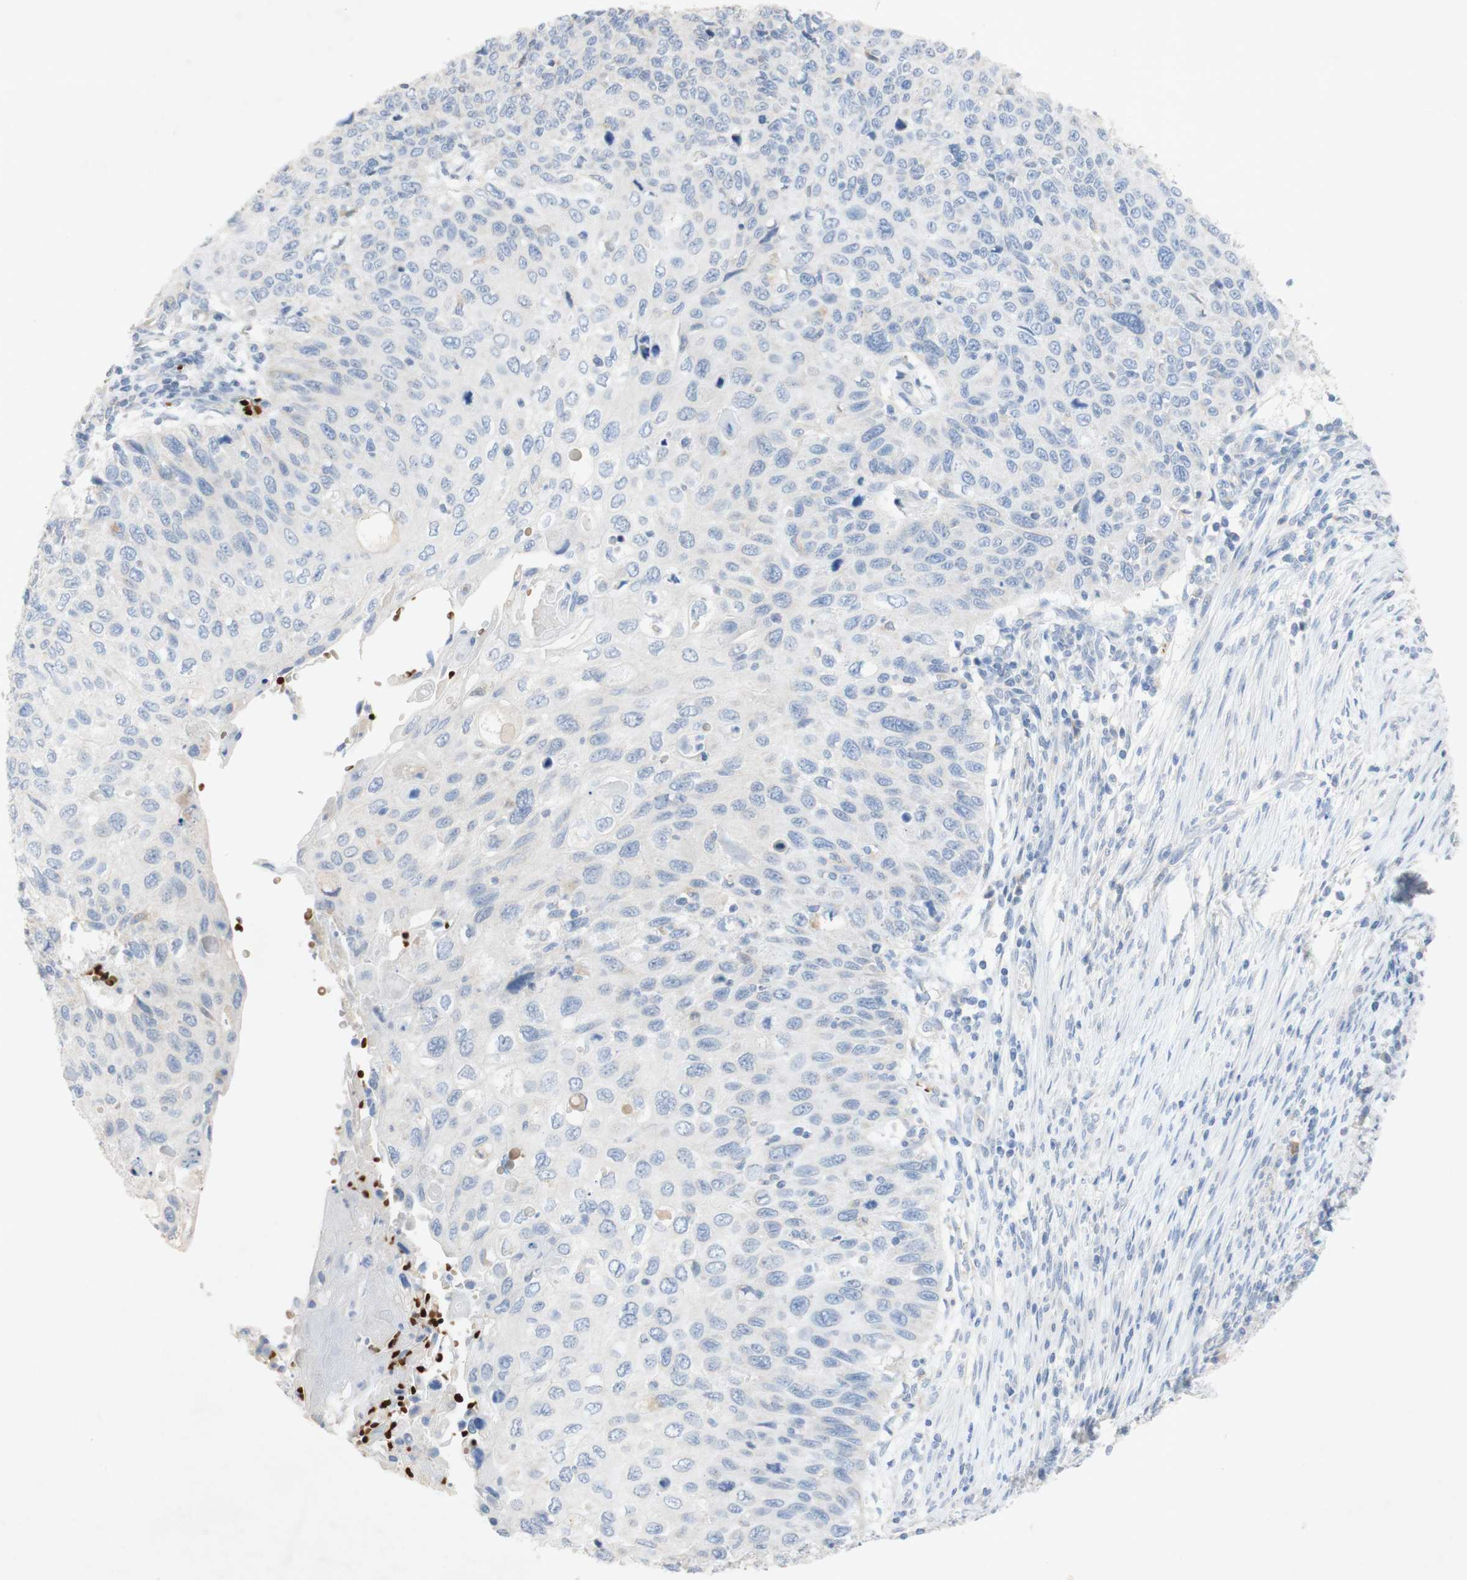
{"staining": {"intensity": "negative", "quantity": "none", "location": "none"}, "tissue": "cervical cancer", "cell_type": "Tumor cells", "image_type": "cancer", "snomed": [{"axis": "morphology", "description": "Squamous cell carcinoma, NOS"}, {"axis": "topography", "description": "Cervix"}], "caption": "IHC image of cervical cancer stained for a protein (brown), which demonstrates no expression in tumor cells.", "gene": "EPO", "patient": {"sex": "female", "age": 70}}